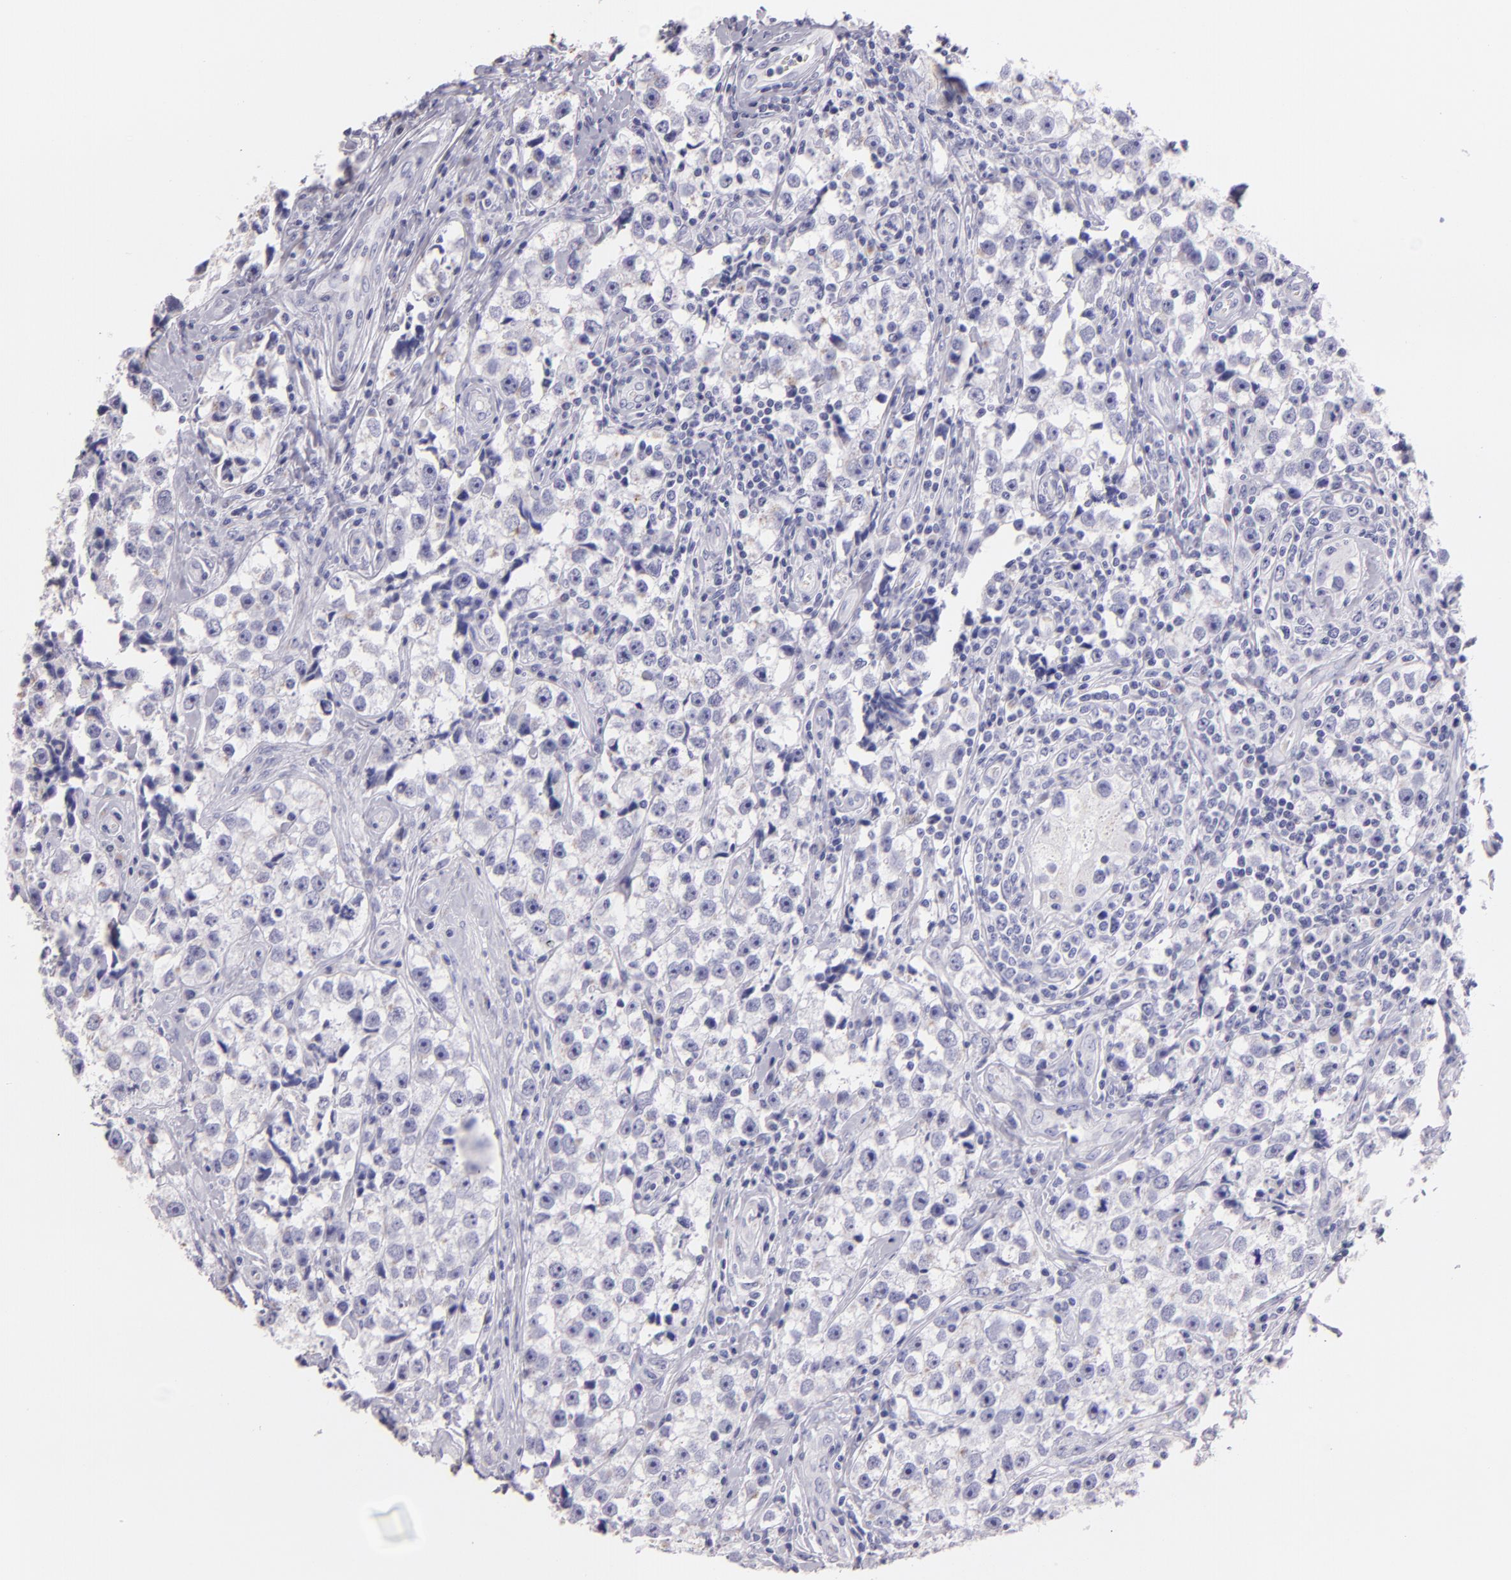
{"staining": {"intensity": "negative", "quantity": "none", "location": "none"}, "tissue": "testis cancer", "cell_type": "Tumor cells", "image_type": "cancer", "snomed": [{"axis": "morphology", "description": "Seminoma, NOS"}, {"axis": "topography", "description": "Testis"}], "caption": "Immunohistochemical staining of human testis cancer displays no significant staining in tumor cells. (Stains: DAB (3,3'-diaminobenzidine) immunohistochemistry (IHC) with hematoxylin counter stain, Microscopy: brightfield microscopy at high magnification).", "gene": "MUC5AC", "patient": {"sex": "male", "age": 32}}